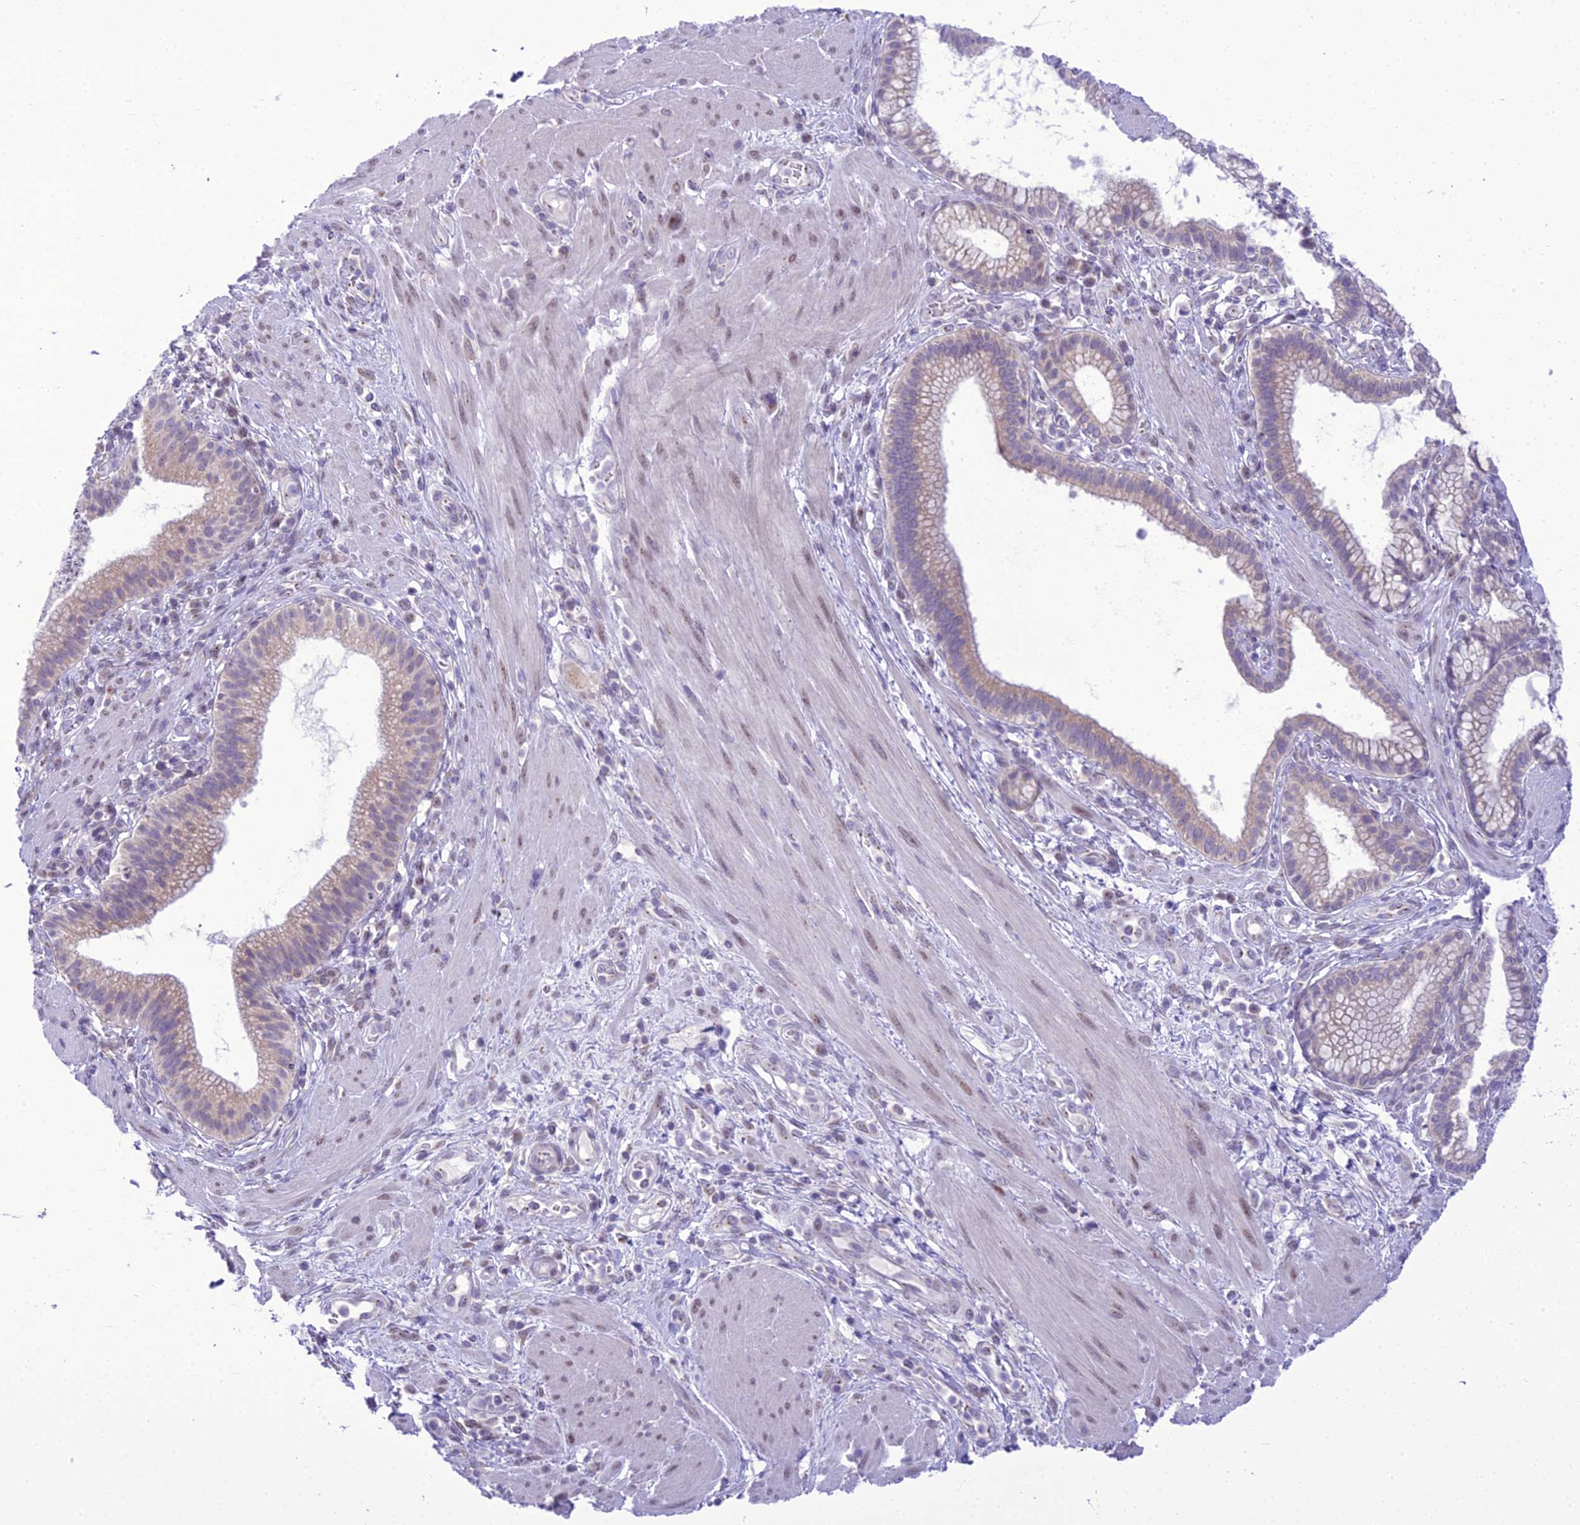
{"staining": {"intensity": "weak", "quantity": "<25%", "location": "cytoplasmic/membranous"}, "tissue": "pancreatic cancer", "cell_type": "Tumor cells", "image_type": "cancer", "snomed": [{"axis": "morphology", "description": "Adenocarcinoma, NOS"}, {"axis": "topography", "description": "Pancreas"}], "caption": "DAB (3,3'-diaminobenzidine) immunohistochemical staining of human pancreatic cancer (adenocarcinoma) exhibits no significant positivity in tumor cells.", "gene": "B9D2", "patient": {"sex": "male", "age": 72}}